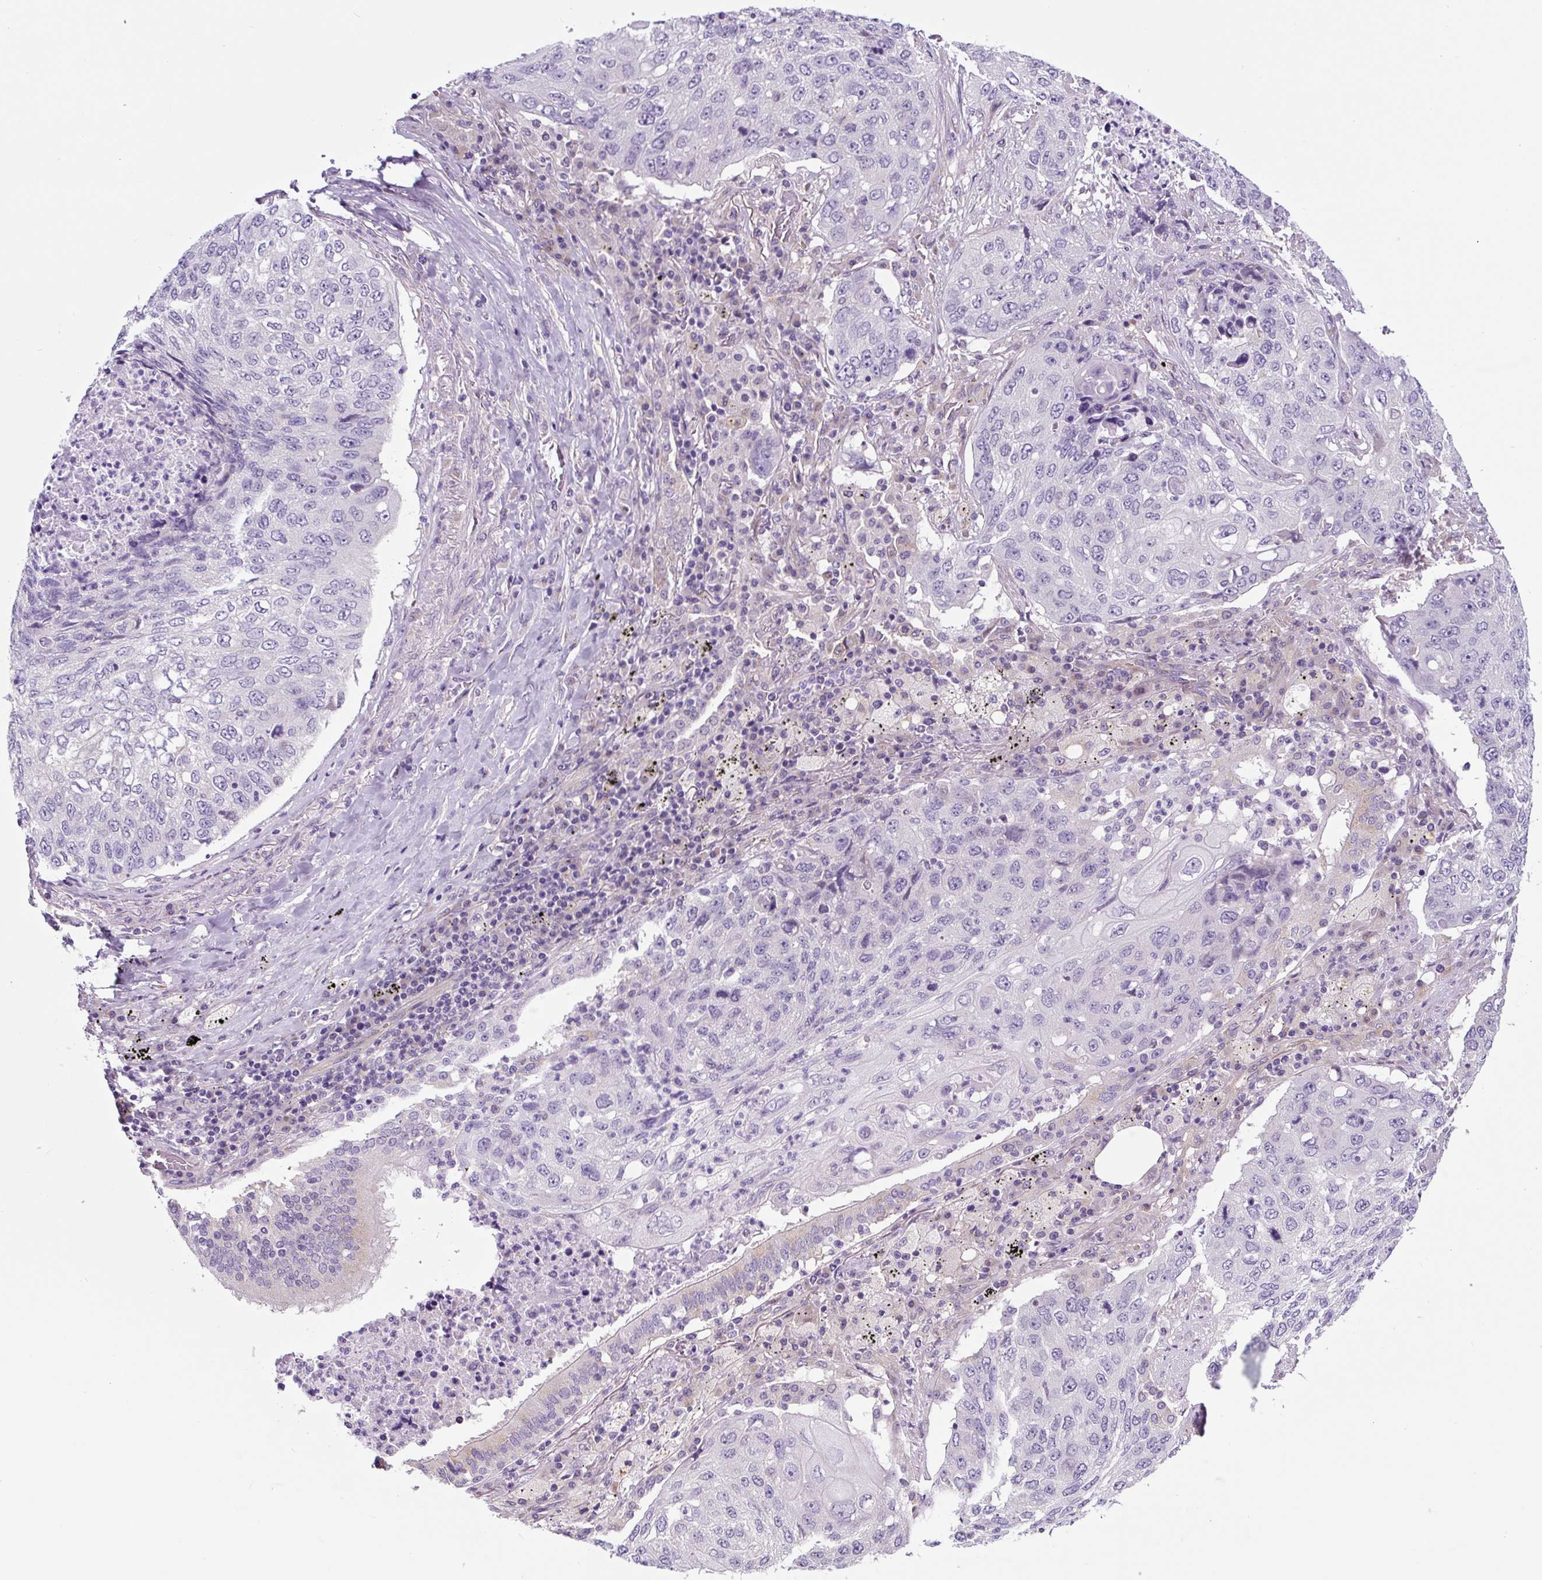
{"staining": {"intensity": "negative", "quantity": "none", "location": "none"}, "tissue": "lung cancer", "cell_type": "Tumor cells", "image_type": "cancer", "snomed": [{"axis": "morphology", "description": "Squamous cell carcinoma, NOS"}, {"axis": "topography", "description": "Lung"}], "caption": "Protein analysis of squamous cell carcinoma (lung) shows no significant positivity in tumor cells.", "gene": "GORASP1", "patient": {"sex": "female", "age": 63}}